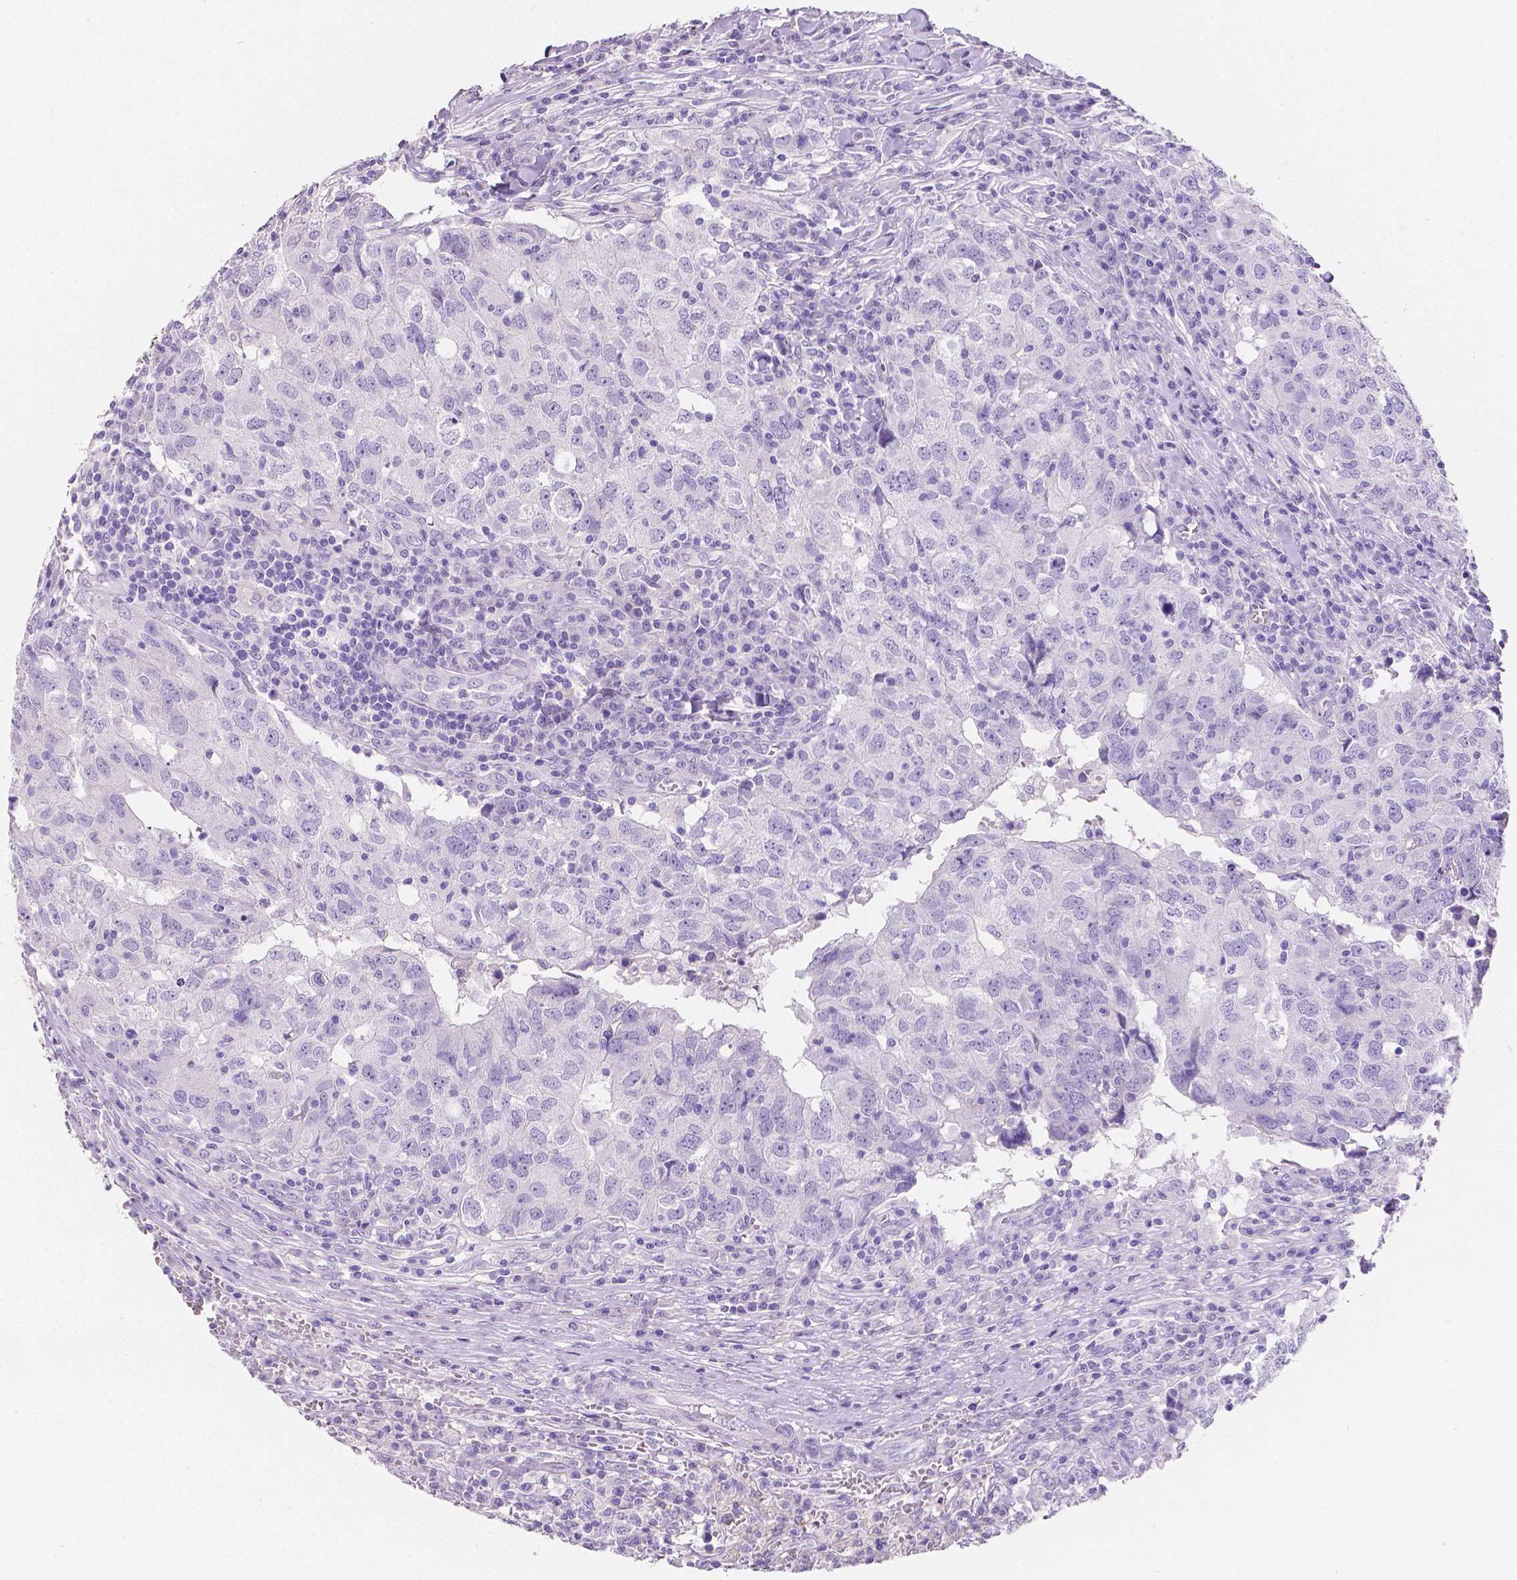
{"staining": {"intensity": "negative", "quantity": "none", "location": "none"}, "tissue": "breast cancer", "cell_type": "Tumor cells", "image_type": "cancer", "snomed": [{"axis": "morphology", "description": "Duct carcinoma"}, {"axis": "topography", "description": "Breast"}], "caption": "A histopathology image of intraductal carcinoma (breast) stained for a protein shows no brown staining in tumor cells. Nuclei are stained in blue.", "gene": "SATB2", "patient": {"sex": "female", "age": 30}}